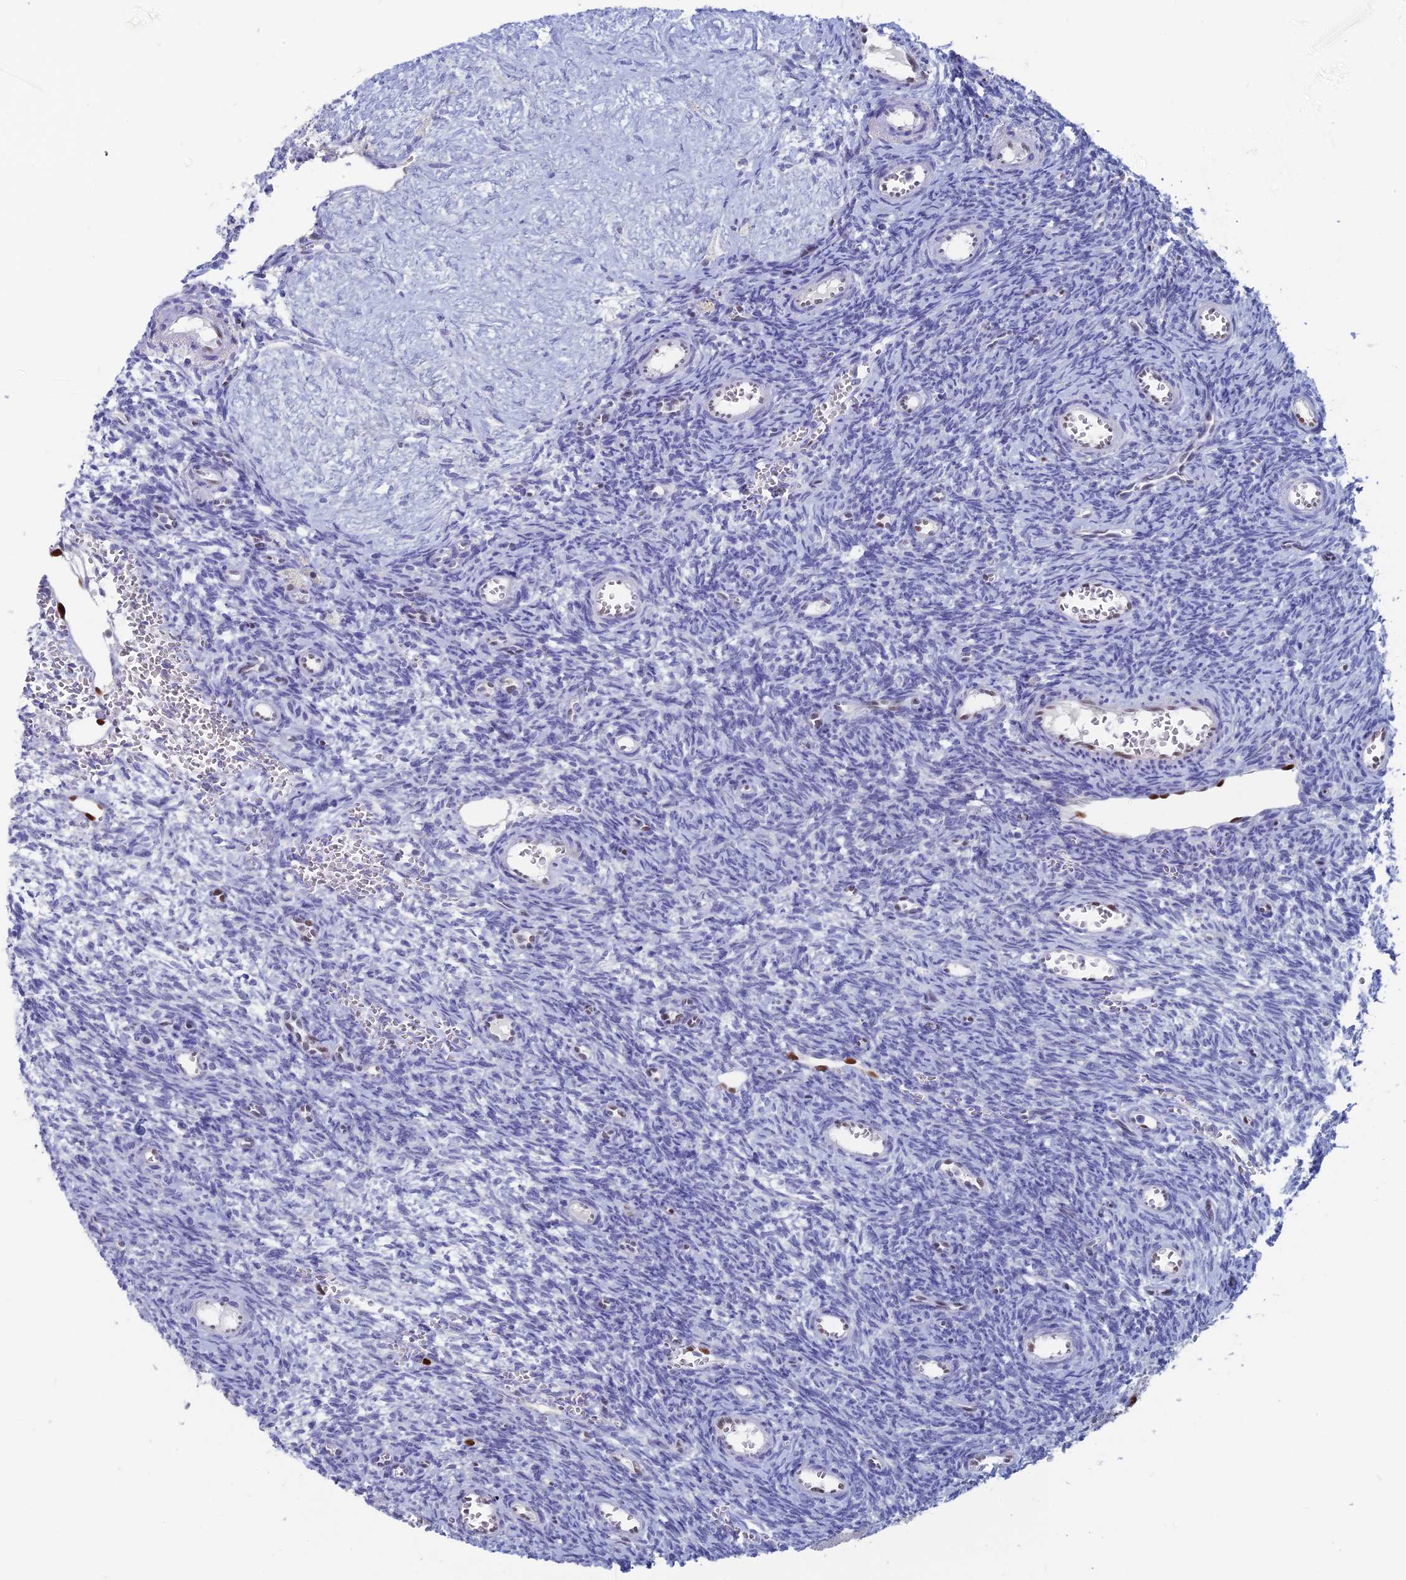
{"staining": {"intensity": "negative", "quantity": "none", "location": "none"}, "tissue": "ovary", "cell_type": "Ovarian stroma cells", "image_type": "normal", "snomed": [{"axis": "morphology", "description": "Normal tissue, NOS"}, {"axis": "topography", "description": "Ovary"}], "caption": "This photomicrograph is of normal ovary stained with IHC to label a protein in brown with the nuclei are counter-stained blue. There is no staining in ovarian stroma cells.", "gene": "NOL4L", "patient": {"sex": "female", "age": 39}}